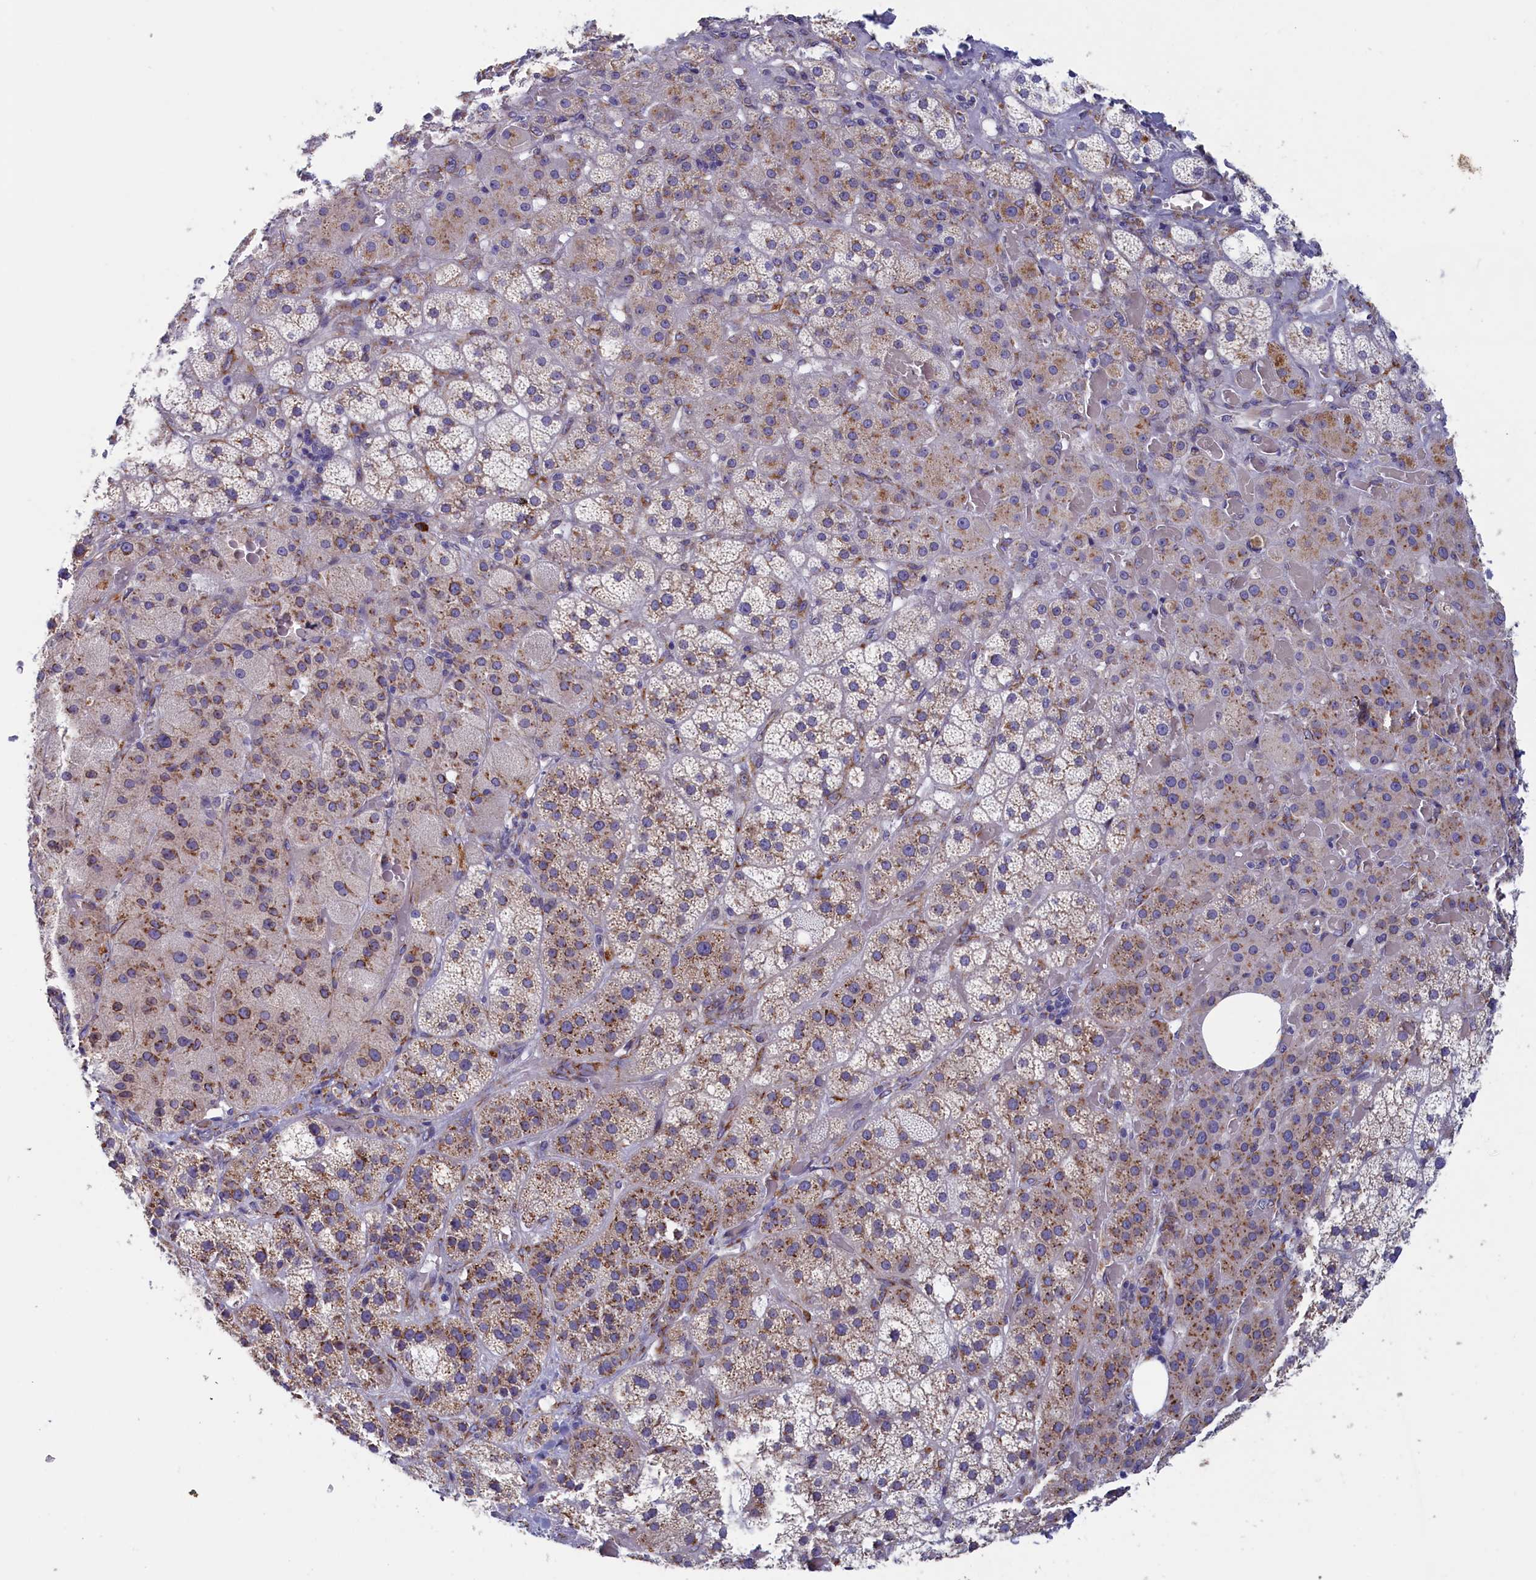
{"staining": {"intensity": "moderate", "quantity": "25%-75%", "location": "cytoplasmic/membranous"}, "tissue": "adrenal gland", "cell_type": "Glandular cells", "image_type": "normal", "snomed": [{"axis": "morphology", "description": "Normal tissue, NOS"}, {"axis": "topography", "description": "Adrenal gland"}], "caption": "DAB immunohistochemical staining of unremarkable adrenal gland reveals moderate cytoplasmic/membranous protein staining in about 25%-75% of glandular cells.", "gene": "CCDC68", "patient": {"sex": "male", "age": 57}}